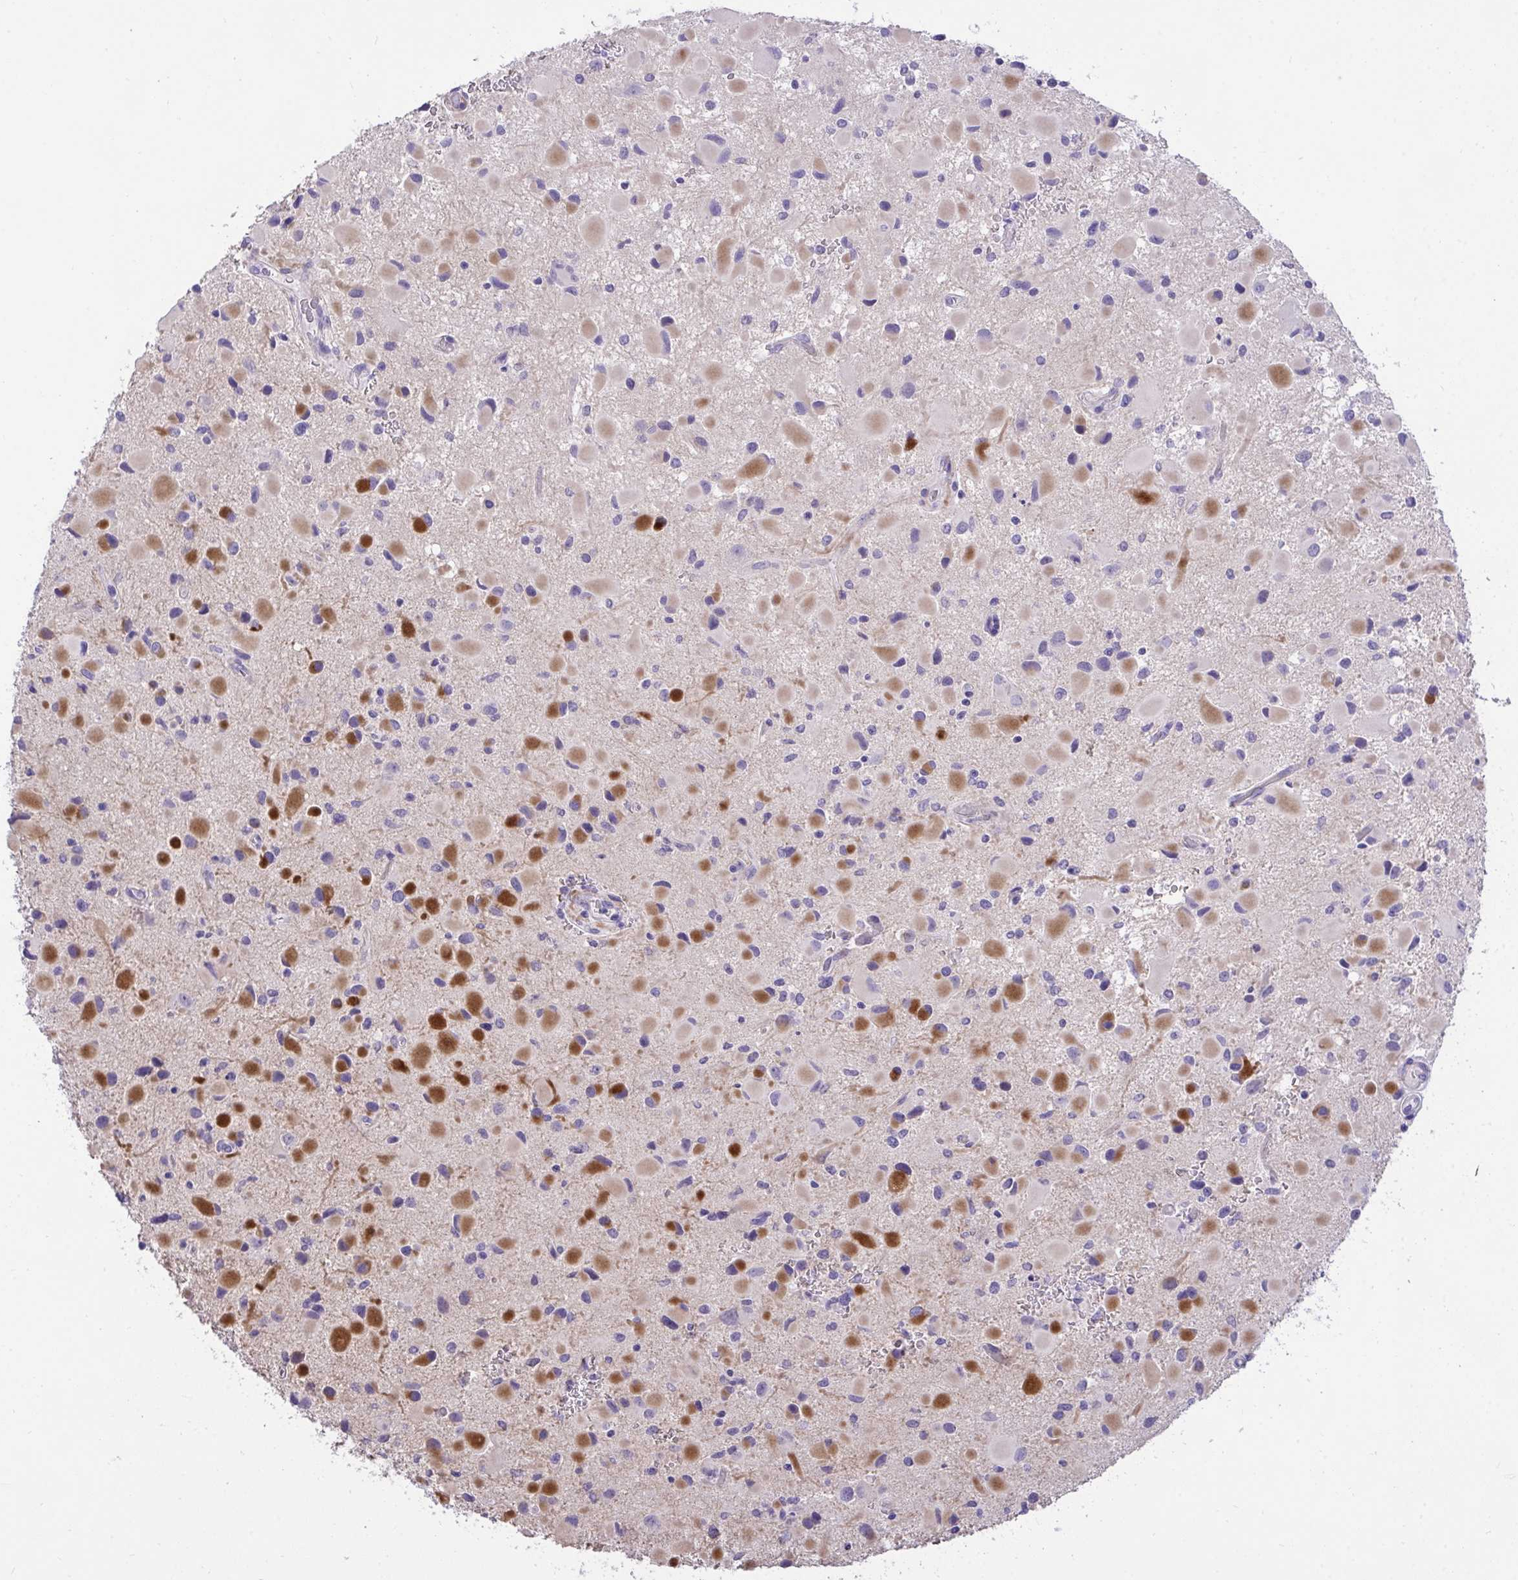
{"staining": {"intensity": "strong", "quantity": "<25%", "location": "cytoplasmic/membranous,nuclear"}, "tissue": "glioma", "cell_type": "Tumor cells", "image_type": "cancer", "snomed": [{"axis": "morphology", "description": "Glioma, malignant, Low grade"}, {"axis": "topography", "description": "Brain"}], "caption": "The photomicrograph demonstrates a brown stain indicating the presence of a protein in the cytoplasmic/membranous and nuclear of tumor cells in glioma. (DAB IHC with brightfield microscopy, high magnification).", "gene": "TMCO5A", "patient": {"sex": "female", "age": 32}}